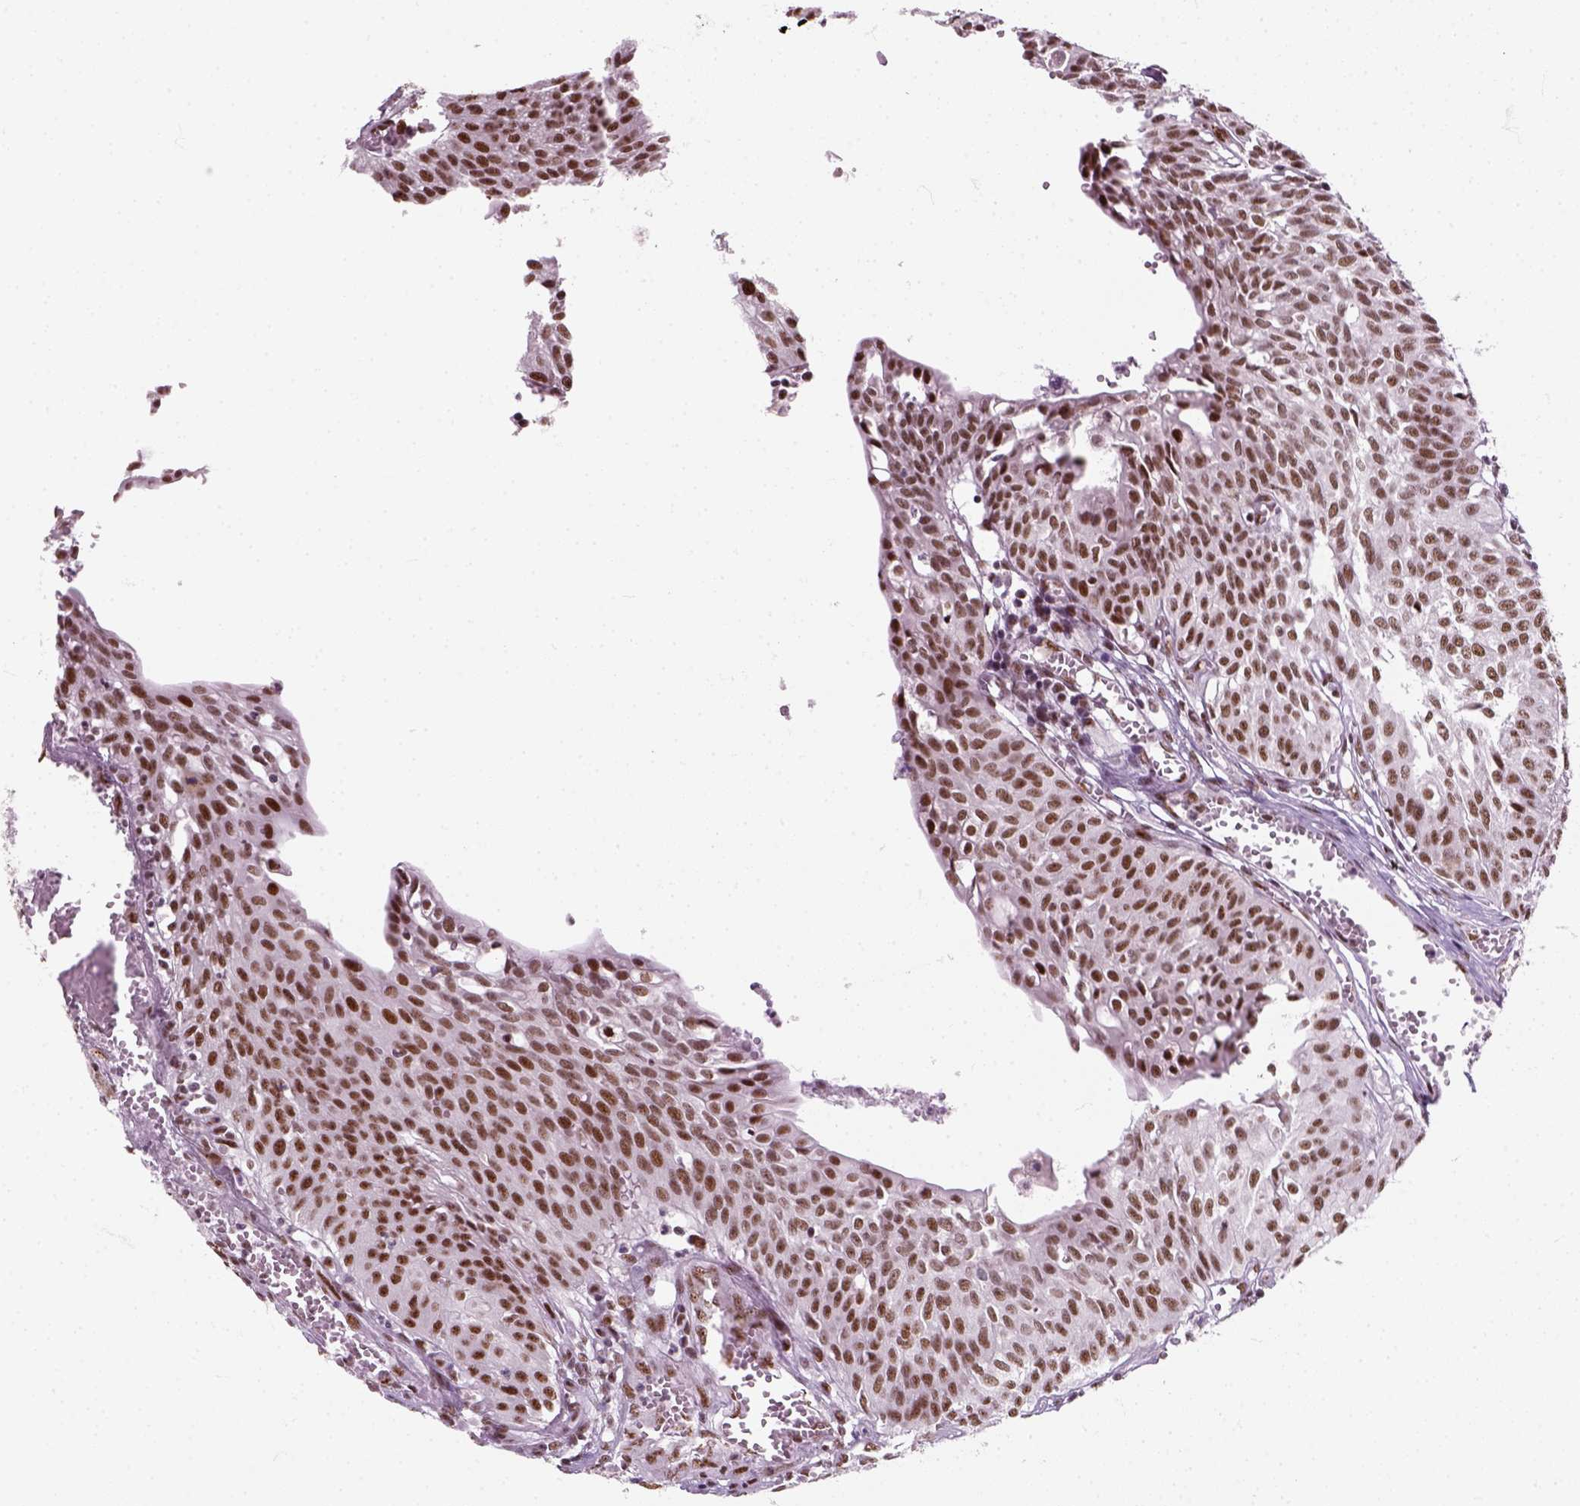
{"staining": {"intensity": "moderate", "quantity": ">75%", "location": "nuclear"}, "tissue": "urothelial cancer", "cell_type": "Tumor cells", "image_type": "cancer", "snomed": [{"axis": "morphology", "description": "Urothelial carcinoma, High grade"}, {"axis": "topography", "description": "Urinary bladder"}], "caption": "Urothelial cancer stained for a protein shows moderate nuclear positivity in tumor cells.", "gene": "GTF2F1", "patient": {"sex": "male", "age": 57}}